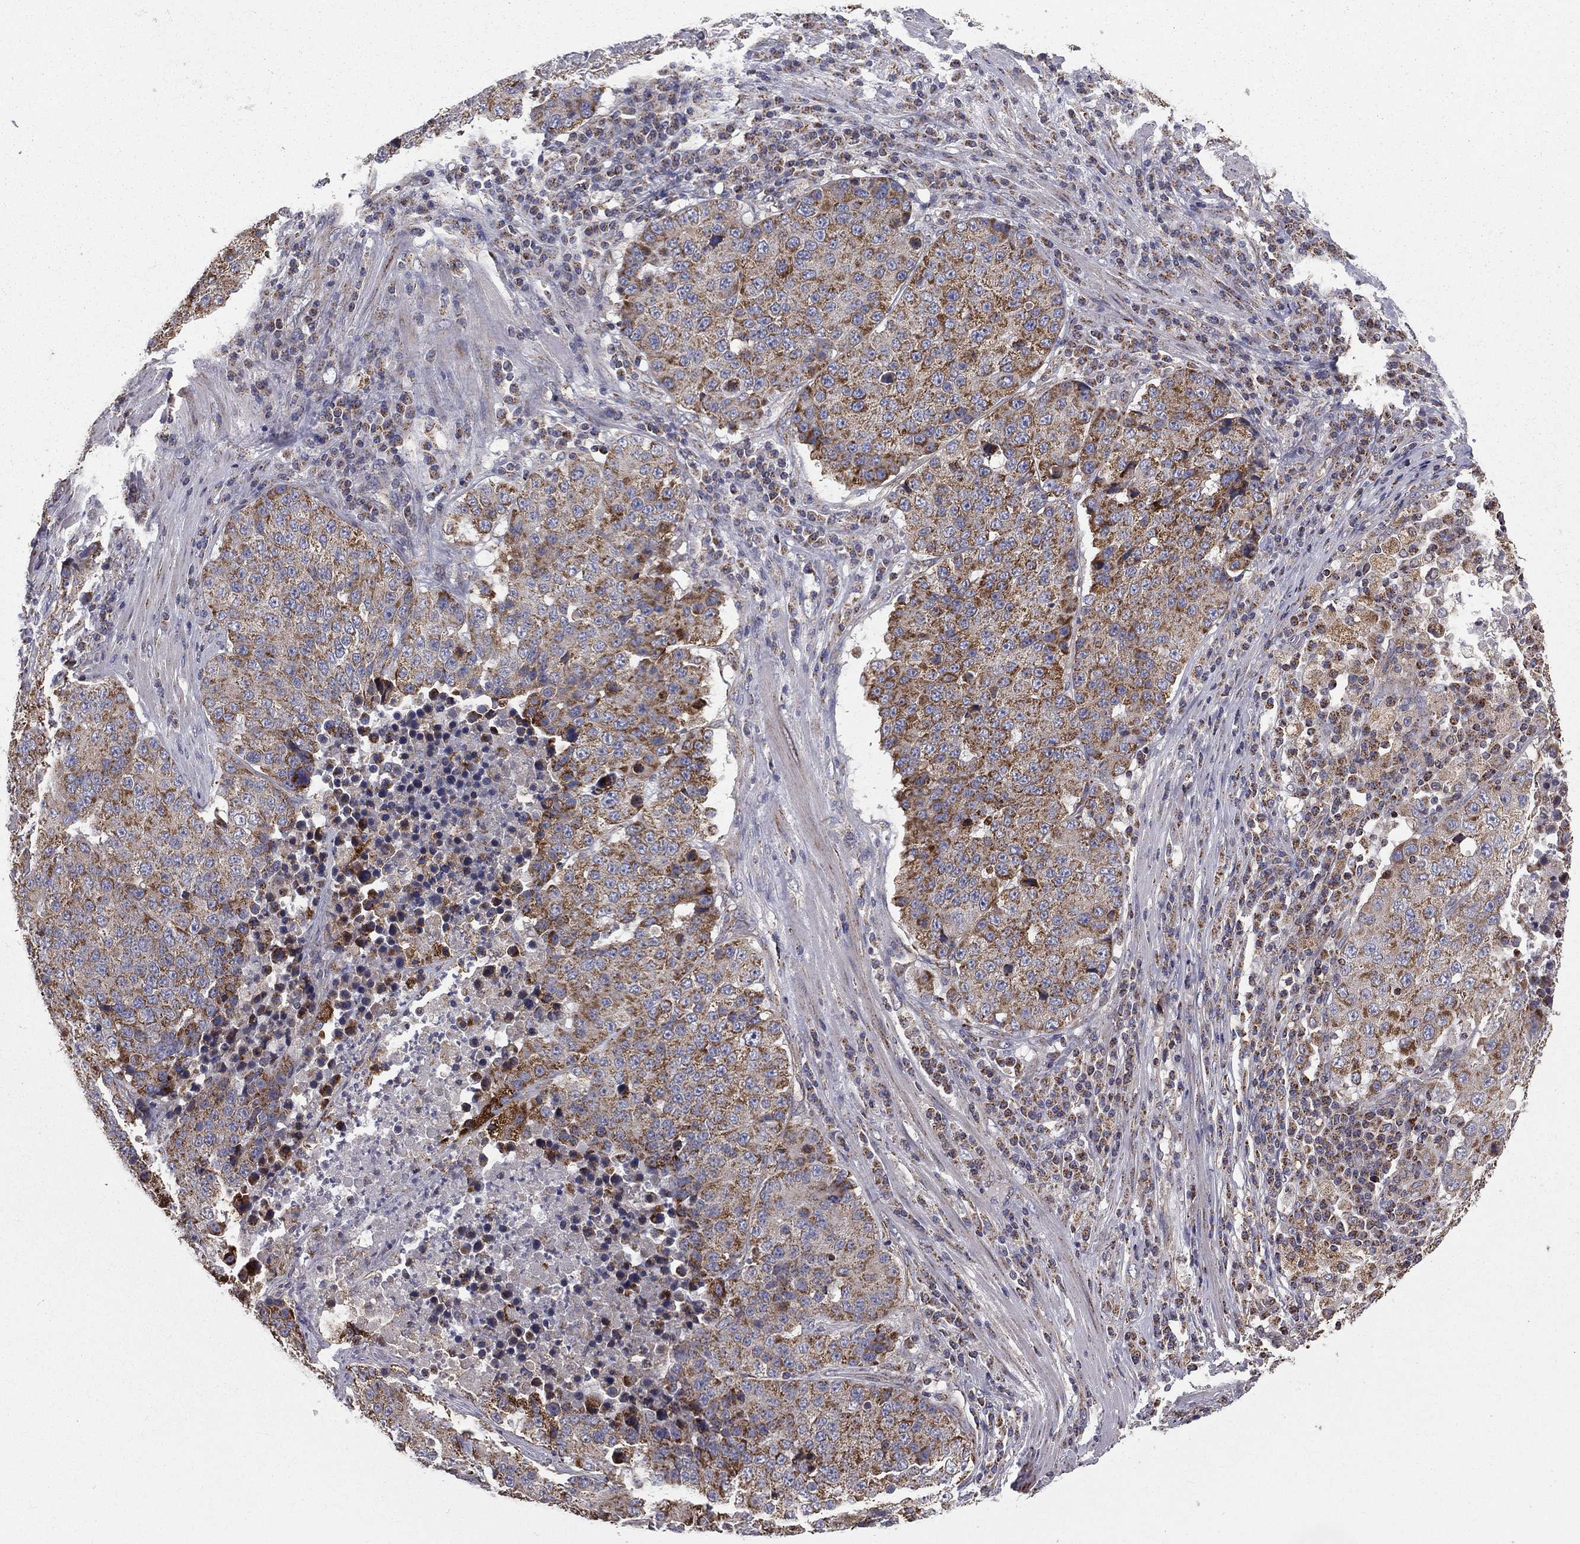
{"staining": {"intensity": "moderate", "quantity": ">75%", "location": "cytoplasmic/membranous"}, "tissue": "stomach cancer", "cell_type": "Tumor cells", "image_type": "cancer", "snomed": [{"axis": "morphology", "description": "Adenocarcinoma, NOS"}, {"axis": "topography", "description": "Stomach"}], "caption": "Immunohistochemistry (DAB) staining of human stomach cancer demonstrates moderate cytoplasmic/membranous protein staining in approximately >75% of tumor cells.", "gene": "HADH", "patient": {"sex": "male", "age": 71}}